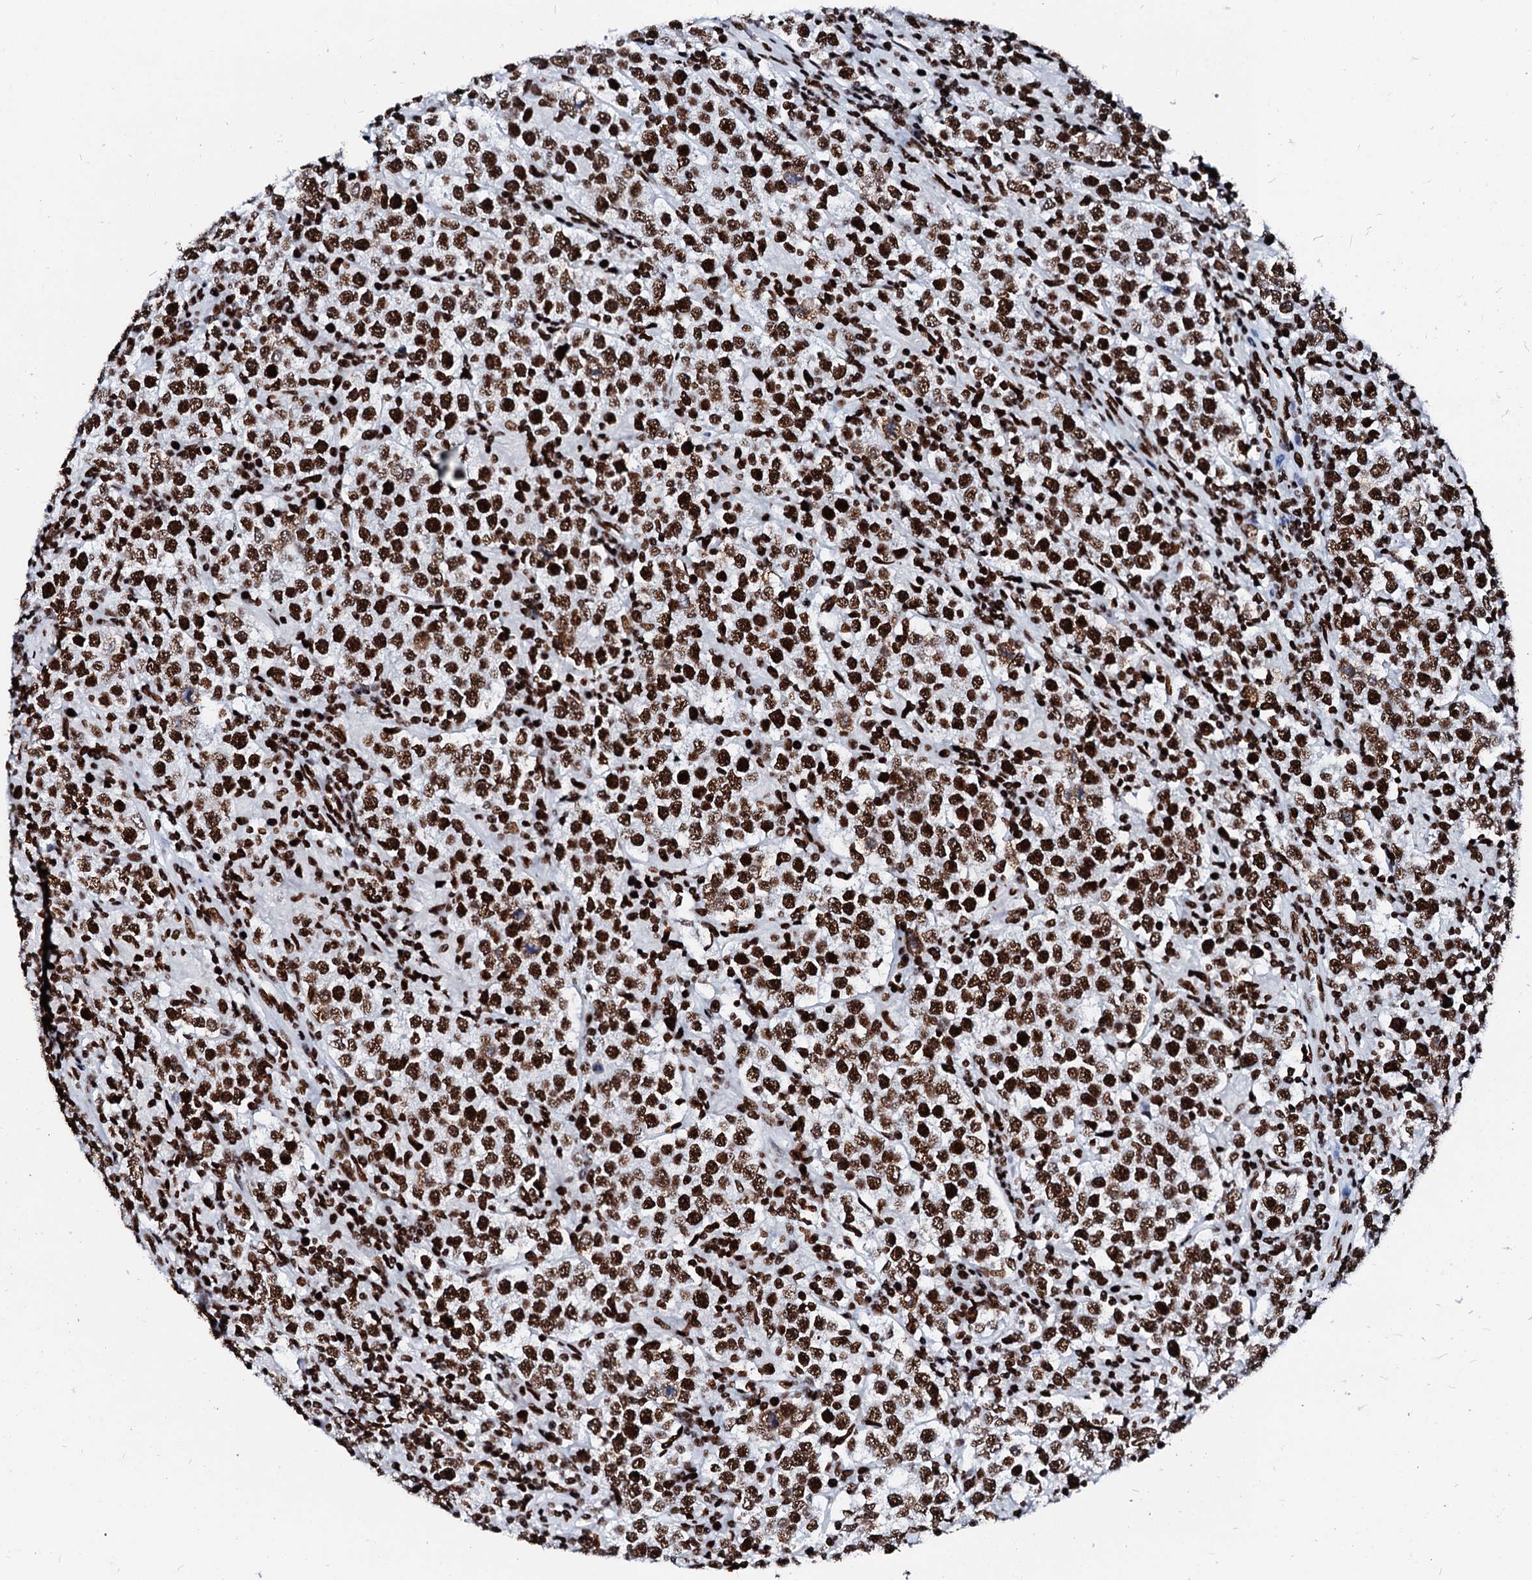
{"staining": {"intensity": "strong", "quantity": ">75%", "location": "nuclear"}, "tissue": "testis cancer", "cell_type": "Tumor cells", "image_type": "cancer", "snomed": [{"axis": "morphology", "description": "Normal tissue, NOS"}, {"axis": "morphology", "description": "Urothelial carcinoma, High grade"}, {"axis": "morphology", "description": "Seminoma, NOS"}, {"axis": "morphology", "description": "Carcinoma, Embryonal, NOS"}, {"axis": "topography", "description": "Urinary bladder"}, {"axis": "topography", "description": "Testis"}], "caption": "A micrograph of human testis seminoma stained for a protein demonstrates strong nuclear brown staining in tumor cells. The staining is performed using DAB (3,3'-diaminobenzidine) brown chromogen to label protein expression. The nuclei are counter-stained blue using hematoxylin.", "gene": "RALY", "patient": {"sex": "male", "age": 41}}